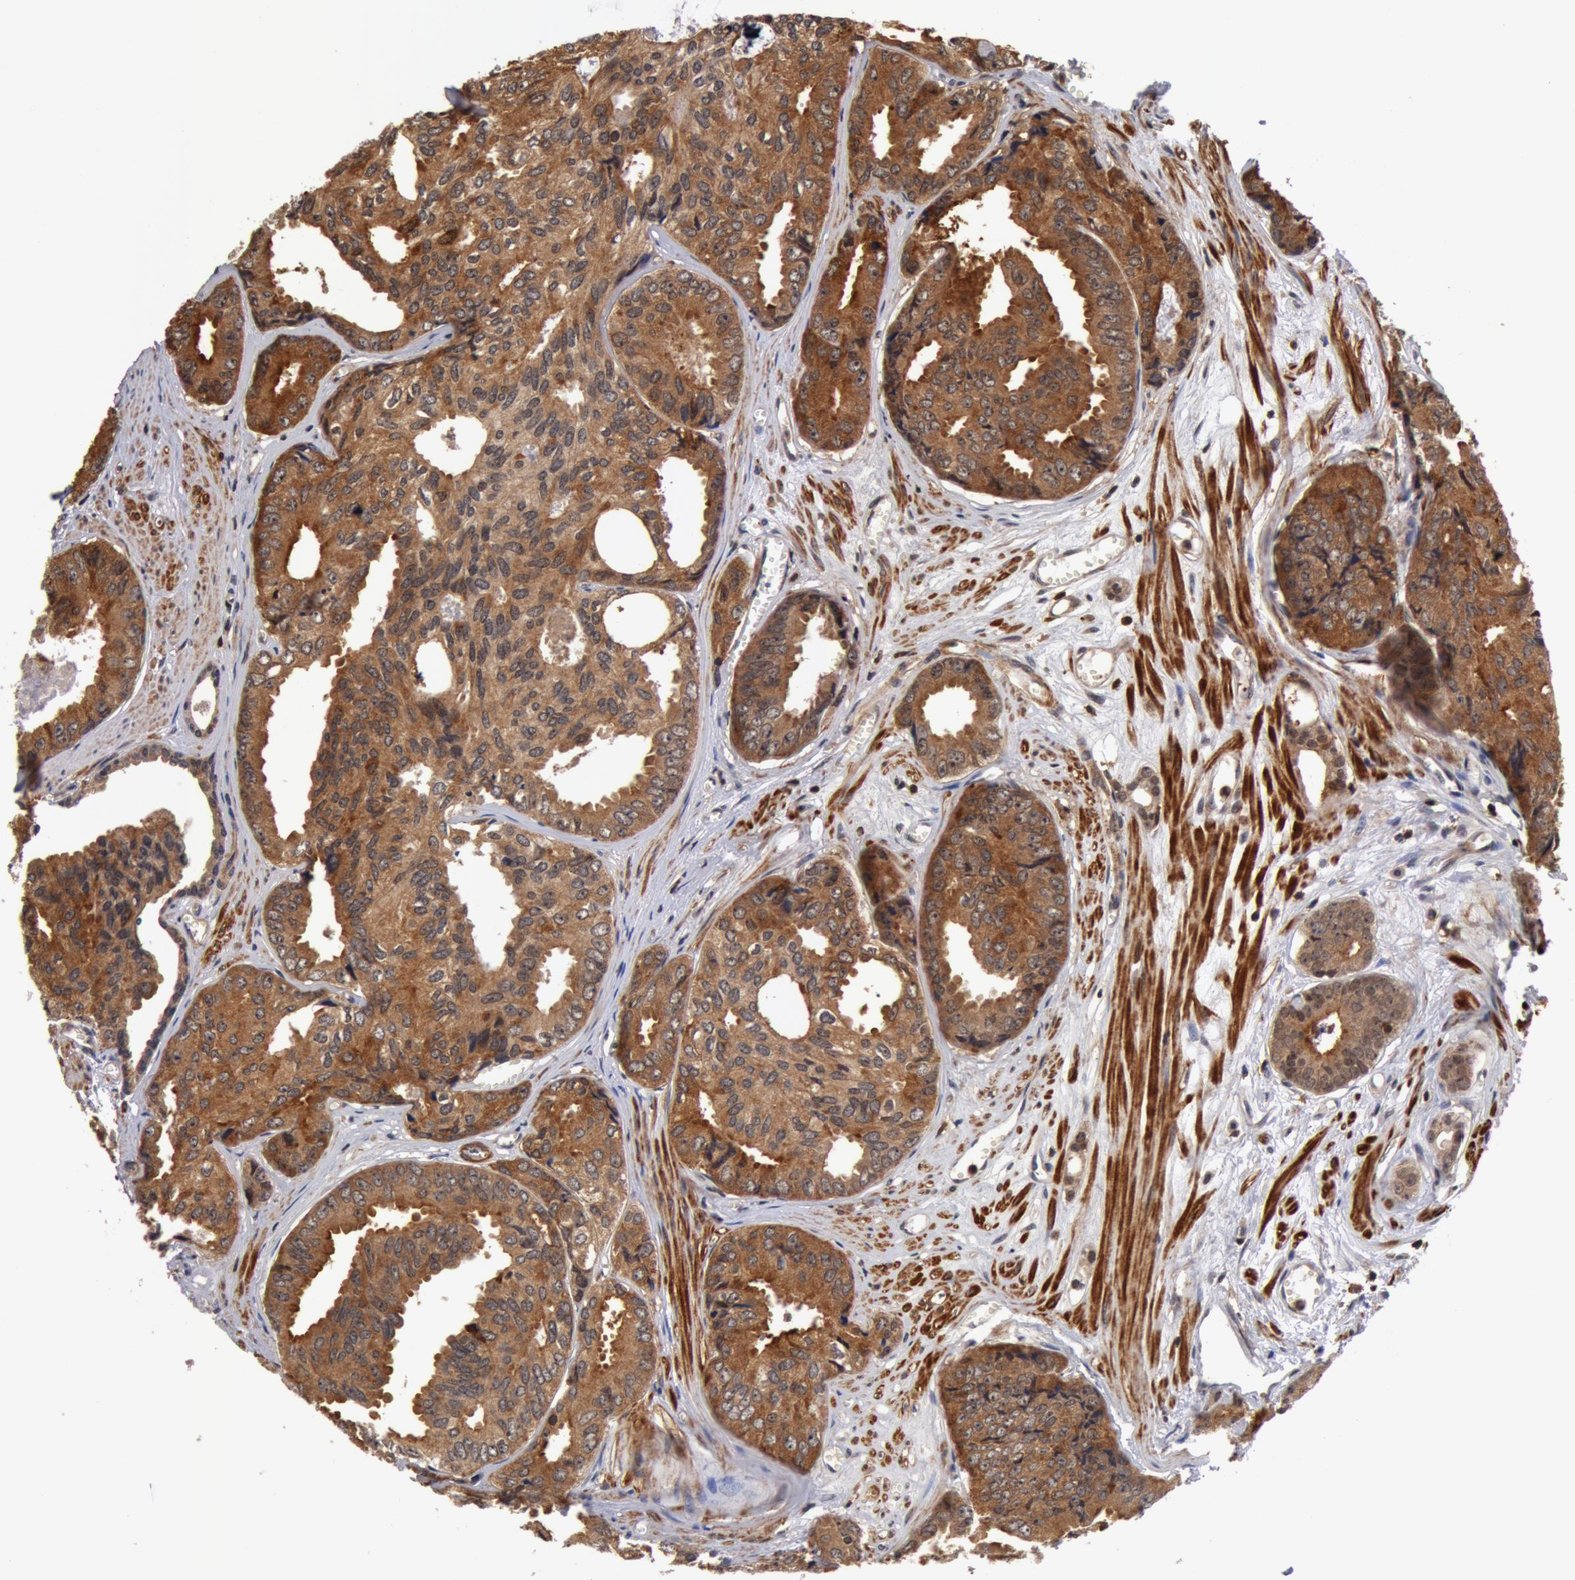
{"staining": {"intensity": "moderate", "quantity": ">75%", "location": "cytoplasmic/membranous,nuclear"}, "tissue": "prostate cancer", "cell_type": "Tumor cells", "image_type": "cancer", "snomed": [{"axis": "morphology", "description": "Adenocarcinoma, High grade"}, {"axis": "topography", "description": "Prostate"}], "caption": "Prostate cancer stained for a protein (brown) exhibits moderate cytoplasmic/membranous and nuclear positive expression in approximately >75% of tumor cells.", "gene": "ZNF350", "patient": {"sex": "male", "age": 56}}